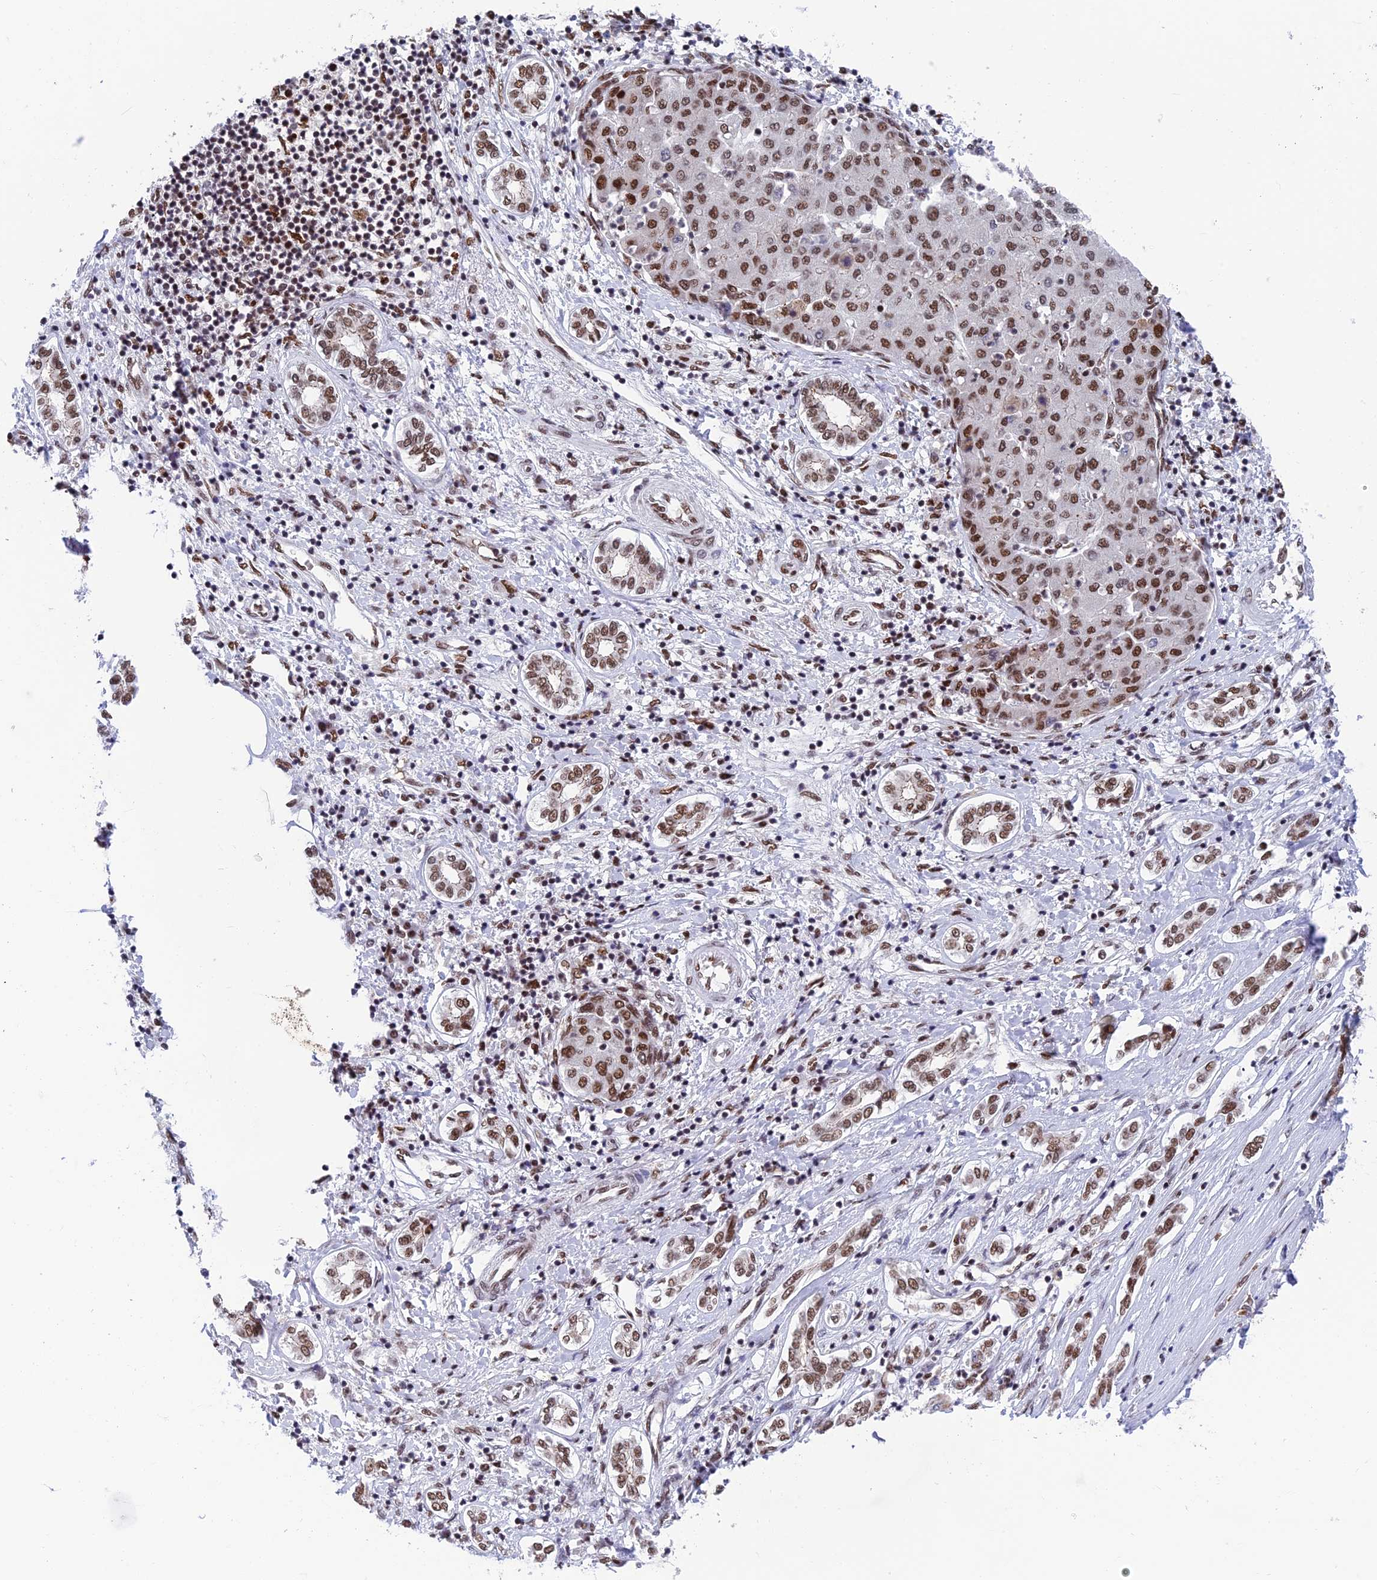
{"staining": {"intensity": "moderate", "quantity": ">75%", "location": "nuclear"}, "tissue": "liver cancer", "cell_type": "Tumor cells", "image_type": "cancer", "snomed": [{"axis": "morphology", "description": "Carcinoma, Hepatocellular, NOS"}, {"axis": "topography", "description": "Liver"}], "caption": "A medium amount of moderate nuclear staining is present in approximately >75% of tumor cells in liver cancer (hepatocellular carcinoma) tissue.", "gene": "EEF1AKMT3", "patient": {"sex": "male", "age": 65}}